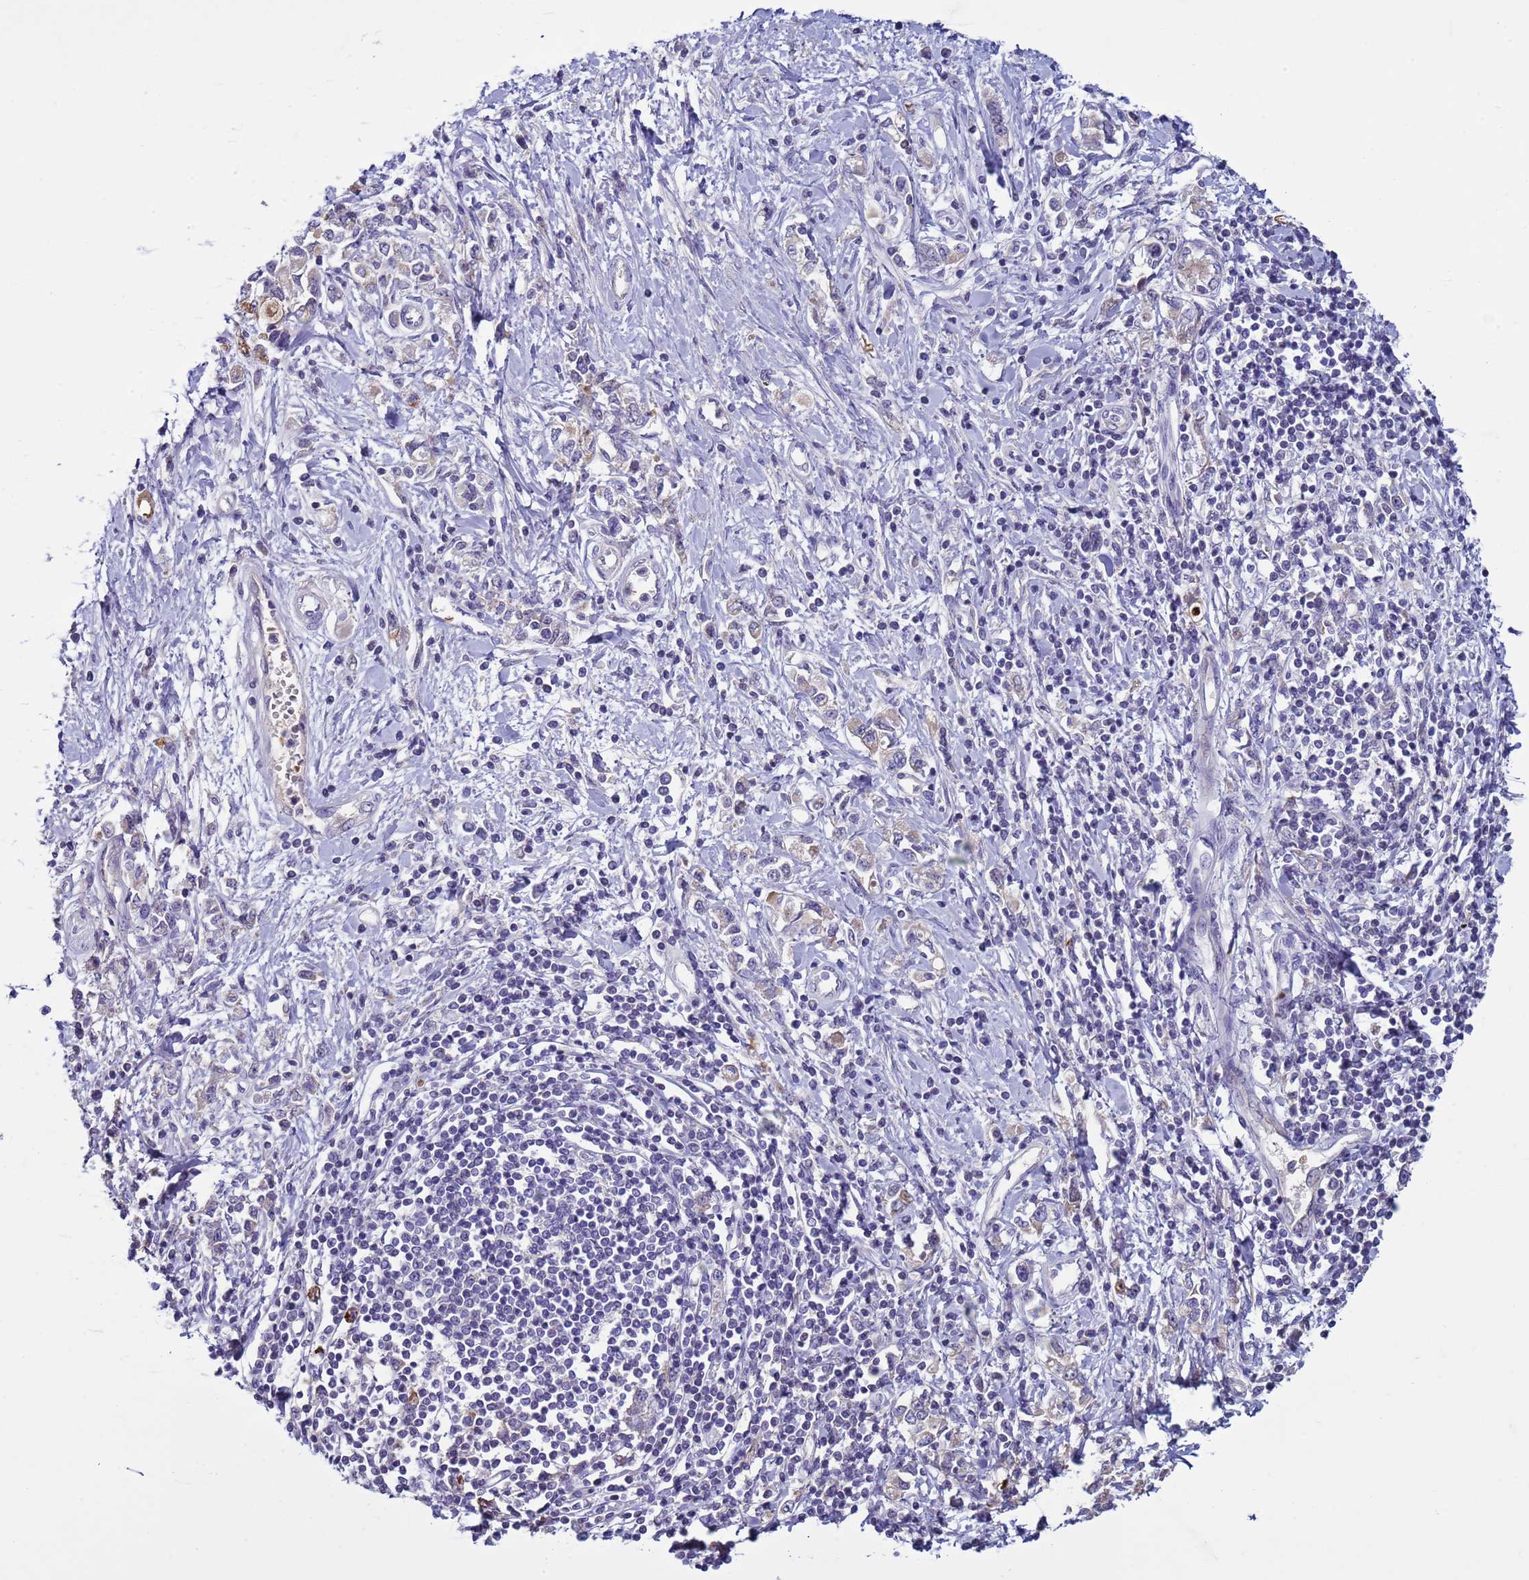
{"staining": {"intensity": "negative", "quantity": "none", "location": "none"}, "tissue": "stomach cancer", "cell_type": "Tumor cells", "image_type": "cancer", "snomed": [{"axis": "morphology", "description": "Adenocarcinoma, NOS"}, {"axis": "topography", "description": "Stomach"}], "caption": "High magnification brightfield microscopy of stomach cancer (adenocarcinoma) stained with DAB (brown) and counterstained with hematoxylin (blue): tumor cells show no significant positivity.", "gene": "TRIM51", "patient": {"sex": "female", "age": 76}}